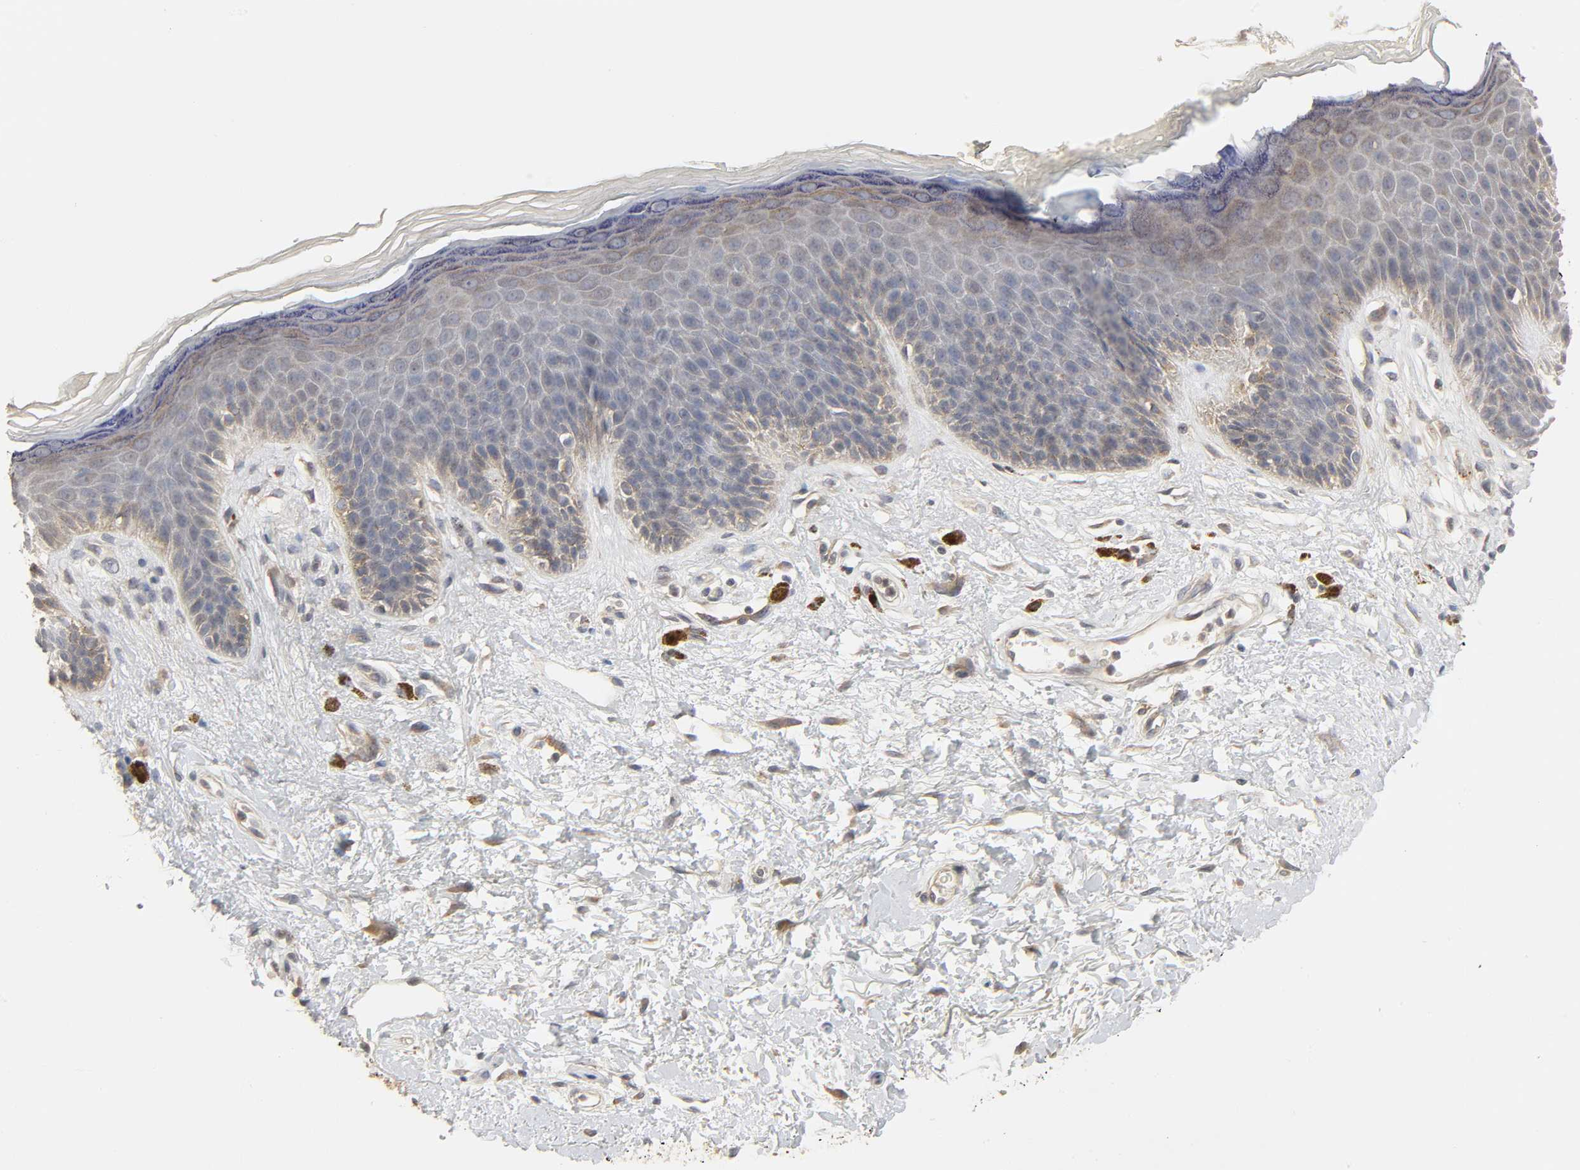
{"staining": {"intensity": "weak", "quantity": ">75%", "location": "cytoplasmic/membranous"}, "tissue": "skin", "cell_type": "Epidermal cells", "image_type": "normal", "snomed": [{"axis": "morphology", "description": "Normal tissue, NOS"}, {"axis": "topography", "description": "Anal"}], "caption": "Immunohistochemical staining of unremarkable skin exhibits low levels of weak cytoplasmic/membranous staining in about >75% of epidermal cells.", "gene": "CLEC4E", "patient": {"sex": "female", "age": 46}}